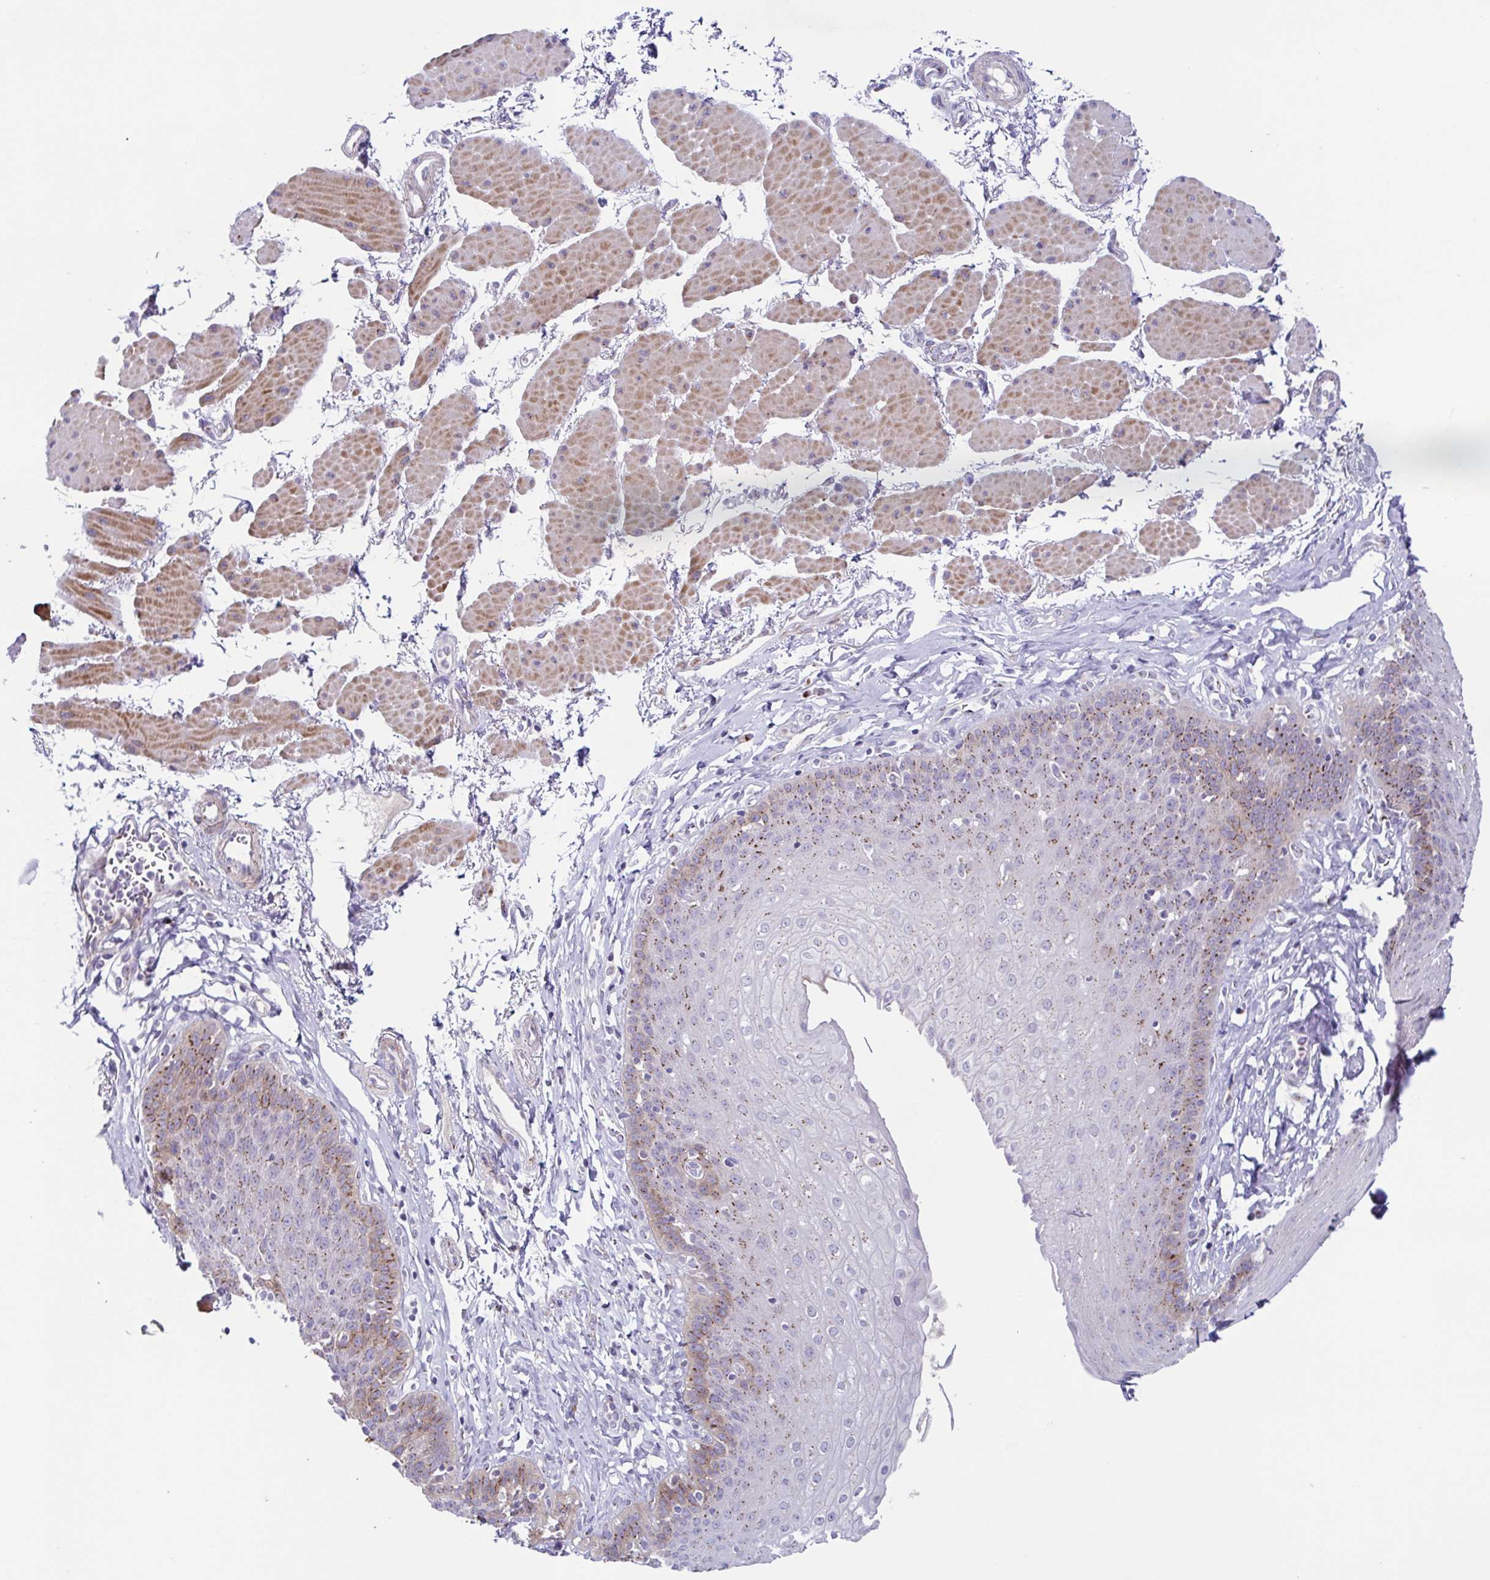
{"staining": {"intensity": "moderate", "quantity": "25%-75%", "location": "cytoplasmic/membranous"}, "tissue": "esophagus", "cell_type": "Squamous epithelial cells", "image_type": "normal", "snomed": [{"axis": "morphology", "description": "Normal tissue, NOS"}, {"axis": "topography", "description": "Esophagus"}], "caption": "The image exhibits a brown stain indicating the presence of a protein in the cytoplasmic/membranous of squamous epithelial cells in esophagus. (Stains: DAB in brown, nuclei in blue, Microscopy: brightfield microscopy at high magnification).", "gene": "COL17A1", "patient": {"sex": "female", "age": 81}}